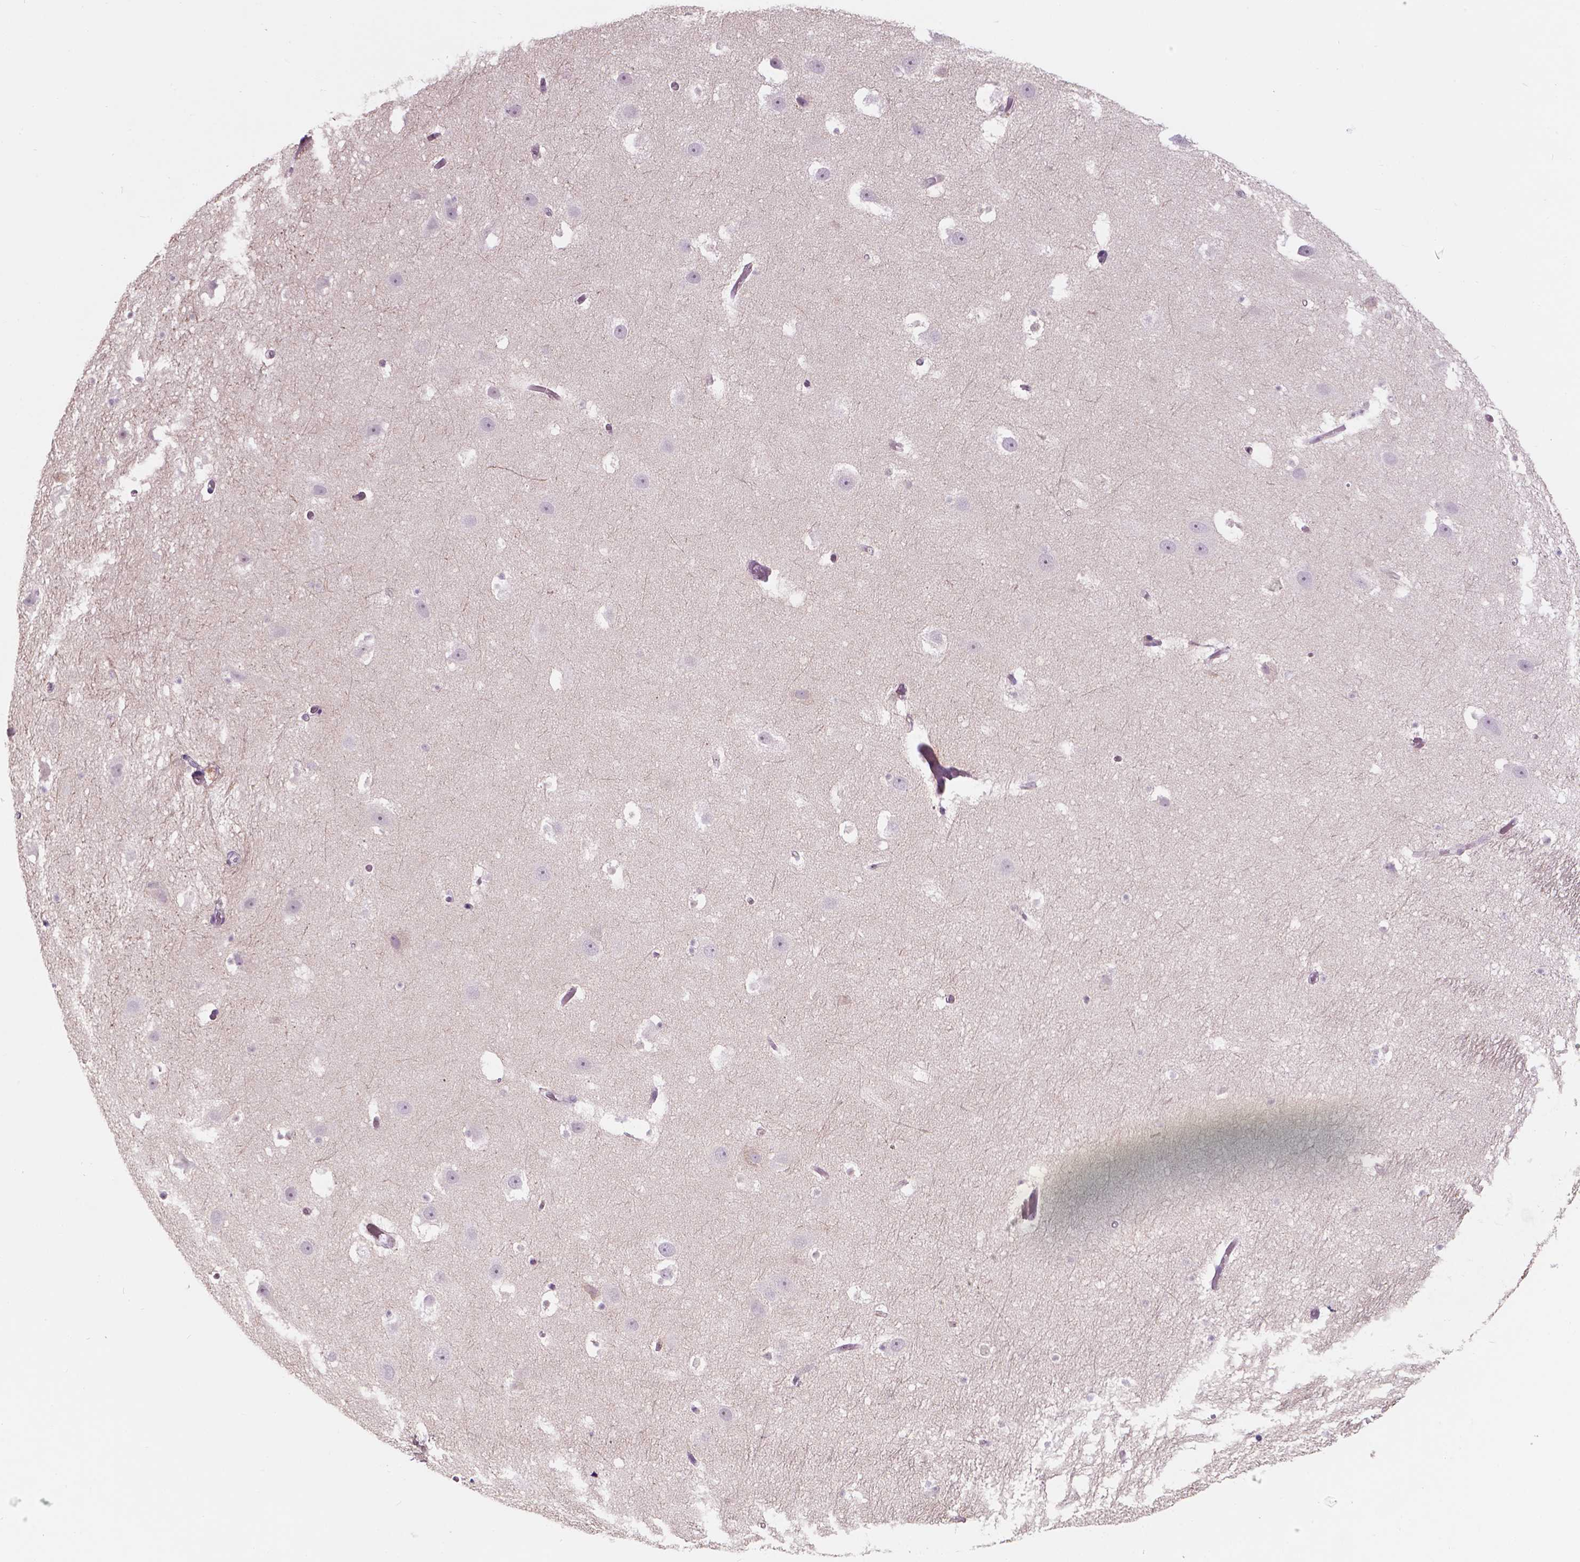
{"staining": {"intensity": "negative", "quantity": "none", "location": "none"}, "tissue": "hippocampus", "cell_type": "Glial cells", "image_type": "normal", "snomed": [{"axis": "morphology", "description": "Normal tissue, NOS"}, {"axis": "topography", "description": "Hippocampus"}], "caption": "Histopathology image shows no significant protein positivity in glial cells of unremarkable hippocampus.", "gene": "TM6SF2", "patient": {"sex": "male", "age": 26}}